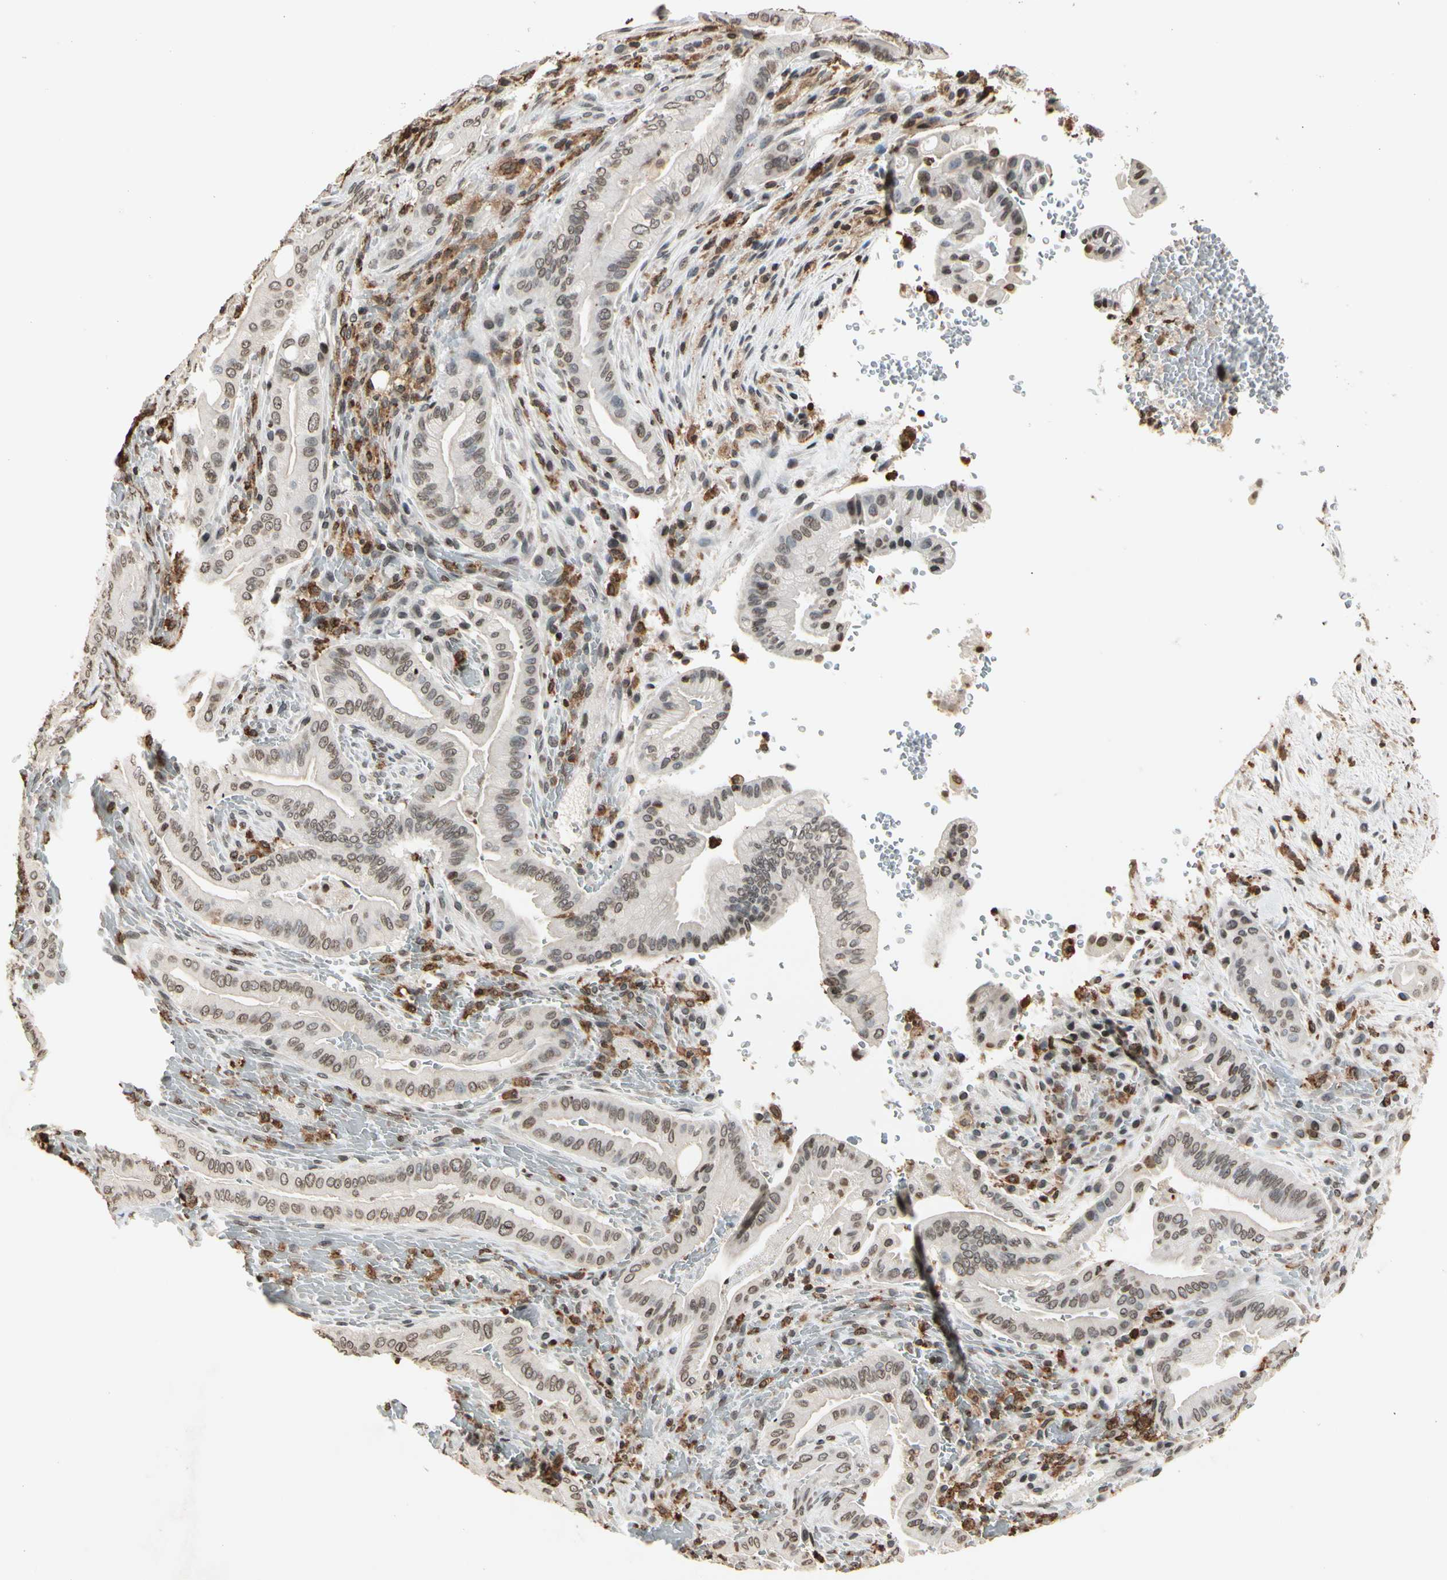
{"staining": {"intensity": "weak", "quantity": ">75%", "location": "nuclear"}, "tissue": "liver cancer", "cell_type": "Tumor cells", "image_type": "cancer", "snomed": [{"axis": "morphology", "description": "Cholangiocarcinoma"}, {"axis": "topography", "description": "Liver"}], "caption": "A micrograph of human liver cholangiocarcinoma stained for a protein displays weak nuclear brown staining in tumor cells.", "gene": "FER", "patient": {"sex": "female", "age": 68}}